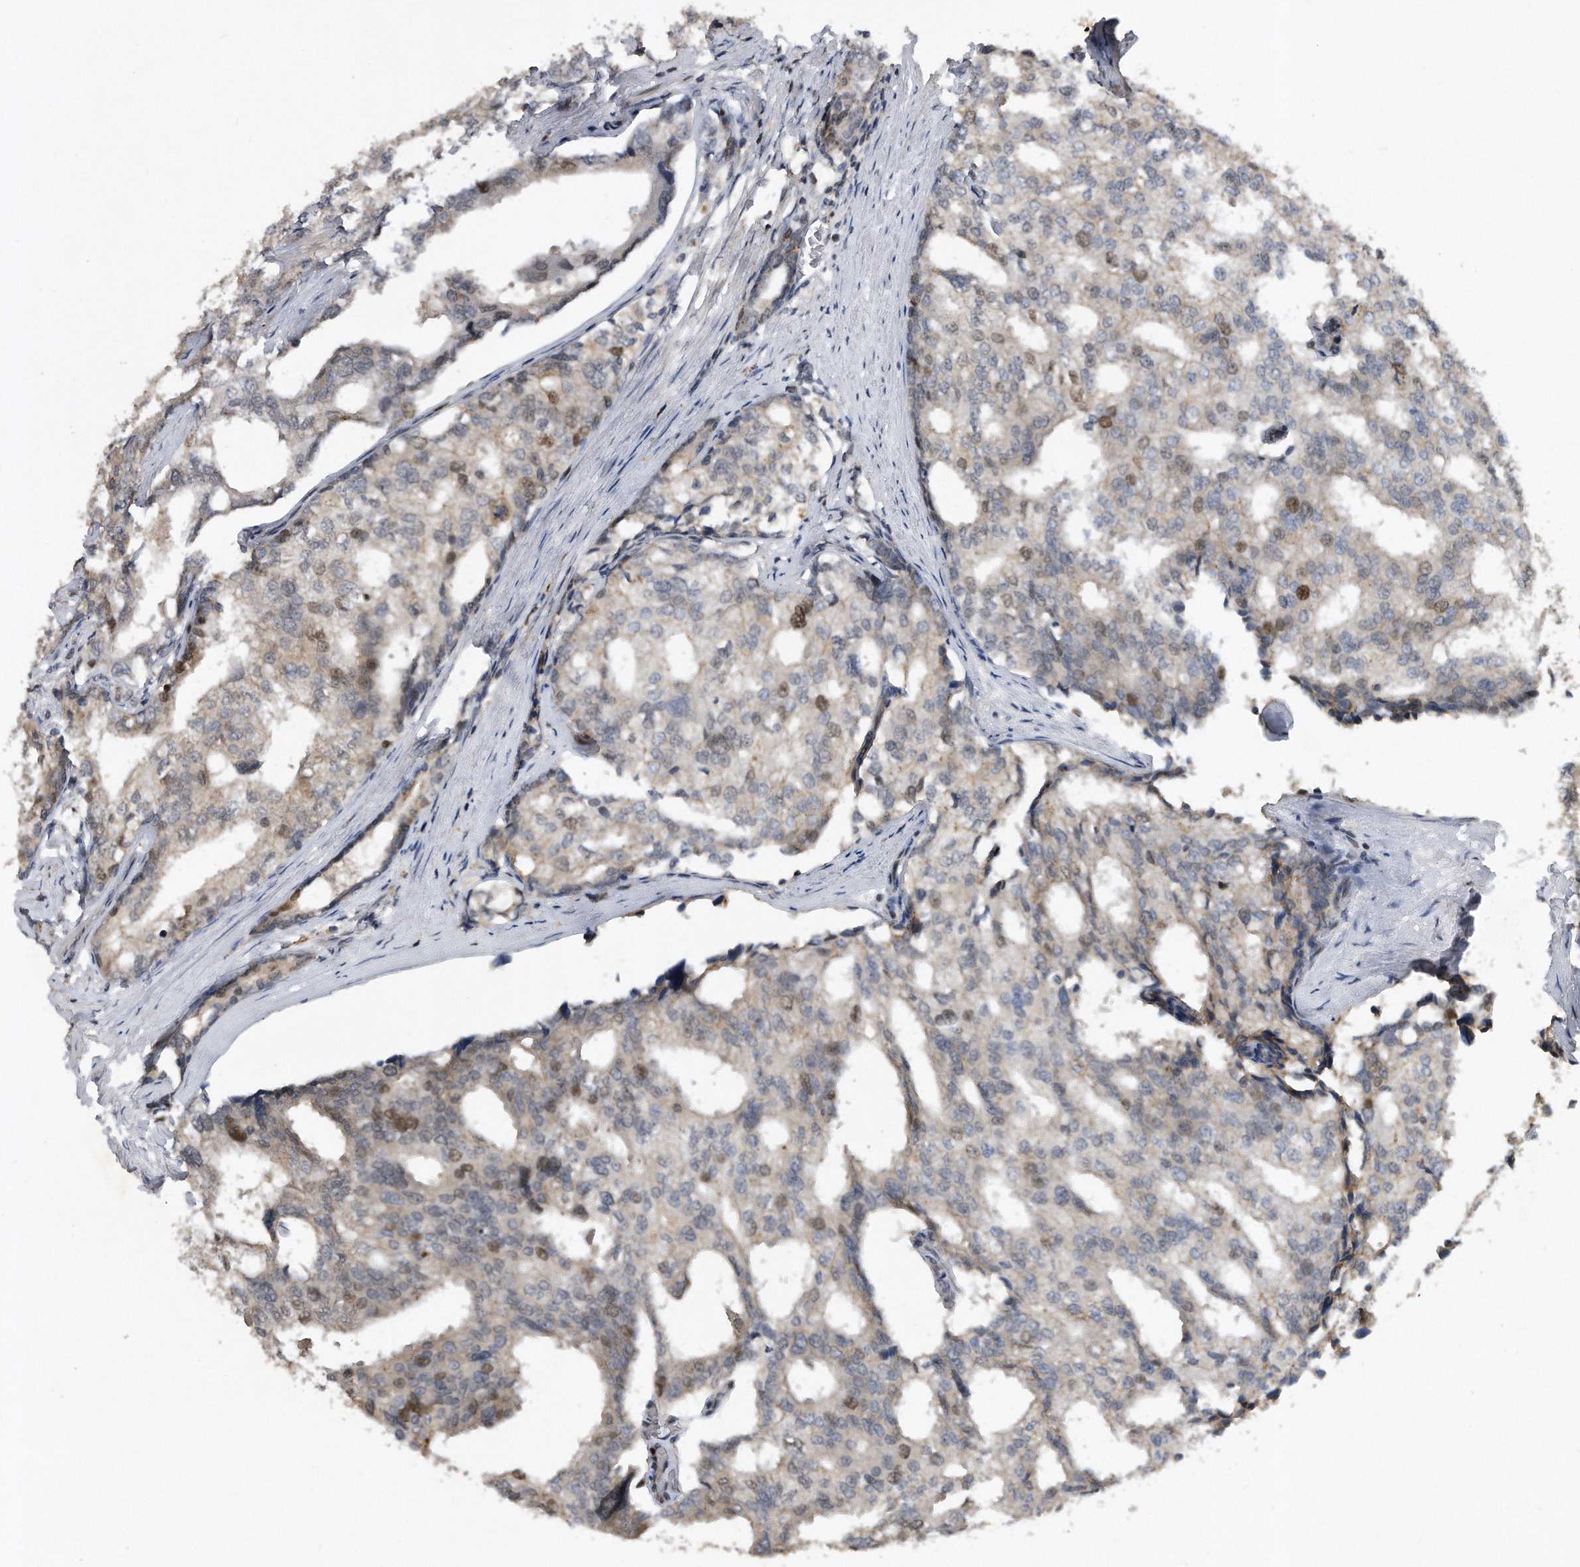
{"staining": {"intensity": "moderate", "quantity": "<25%", "location": "nuclear"}, "tissue": "prostate cancer", "cell_type": "Tumor cells", "image_type": "cancer", "snomed": [{"axis": "morphology", "description": "Adenocarcinoma, High grade"}, {"axis": "topography", "description": "Prostate"}], "caption": "Human prostate cancer stained with a brown dye demonstrates moderate nuclear positive staining in about <25% of tumor cells.", "gene": "PGBD2", "patient": {"sex": "male", "age": 50}}